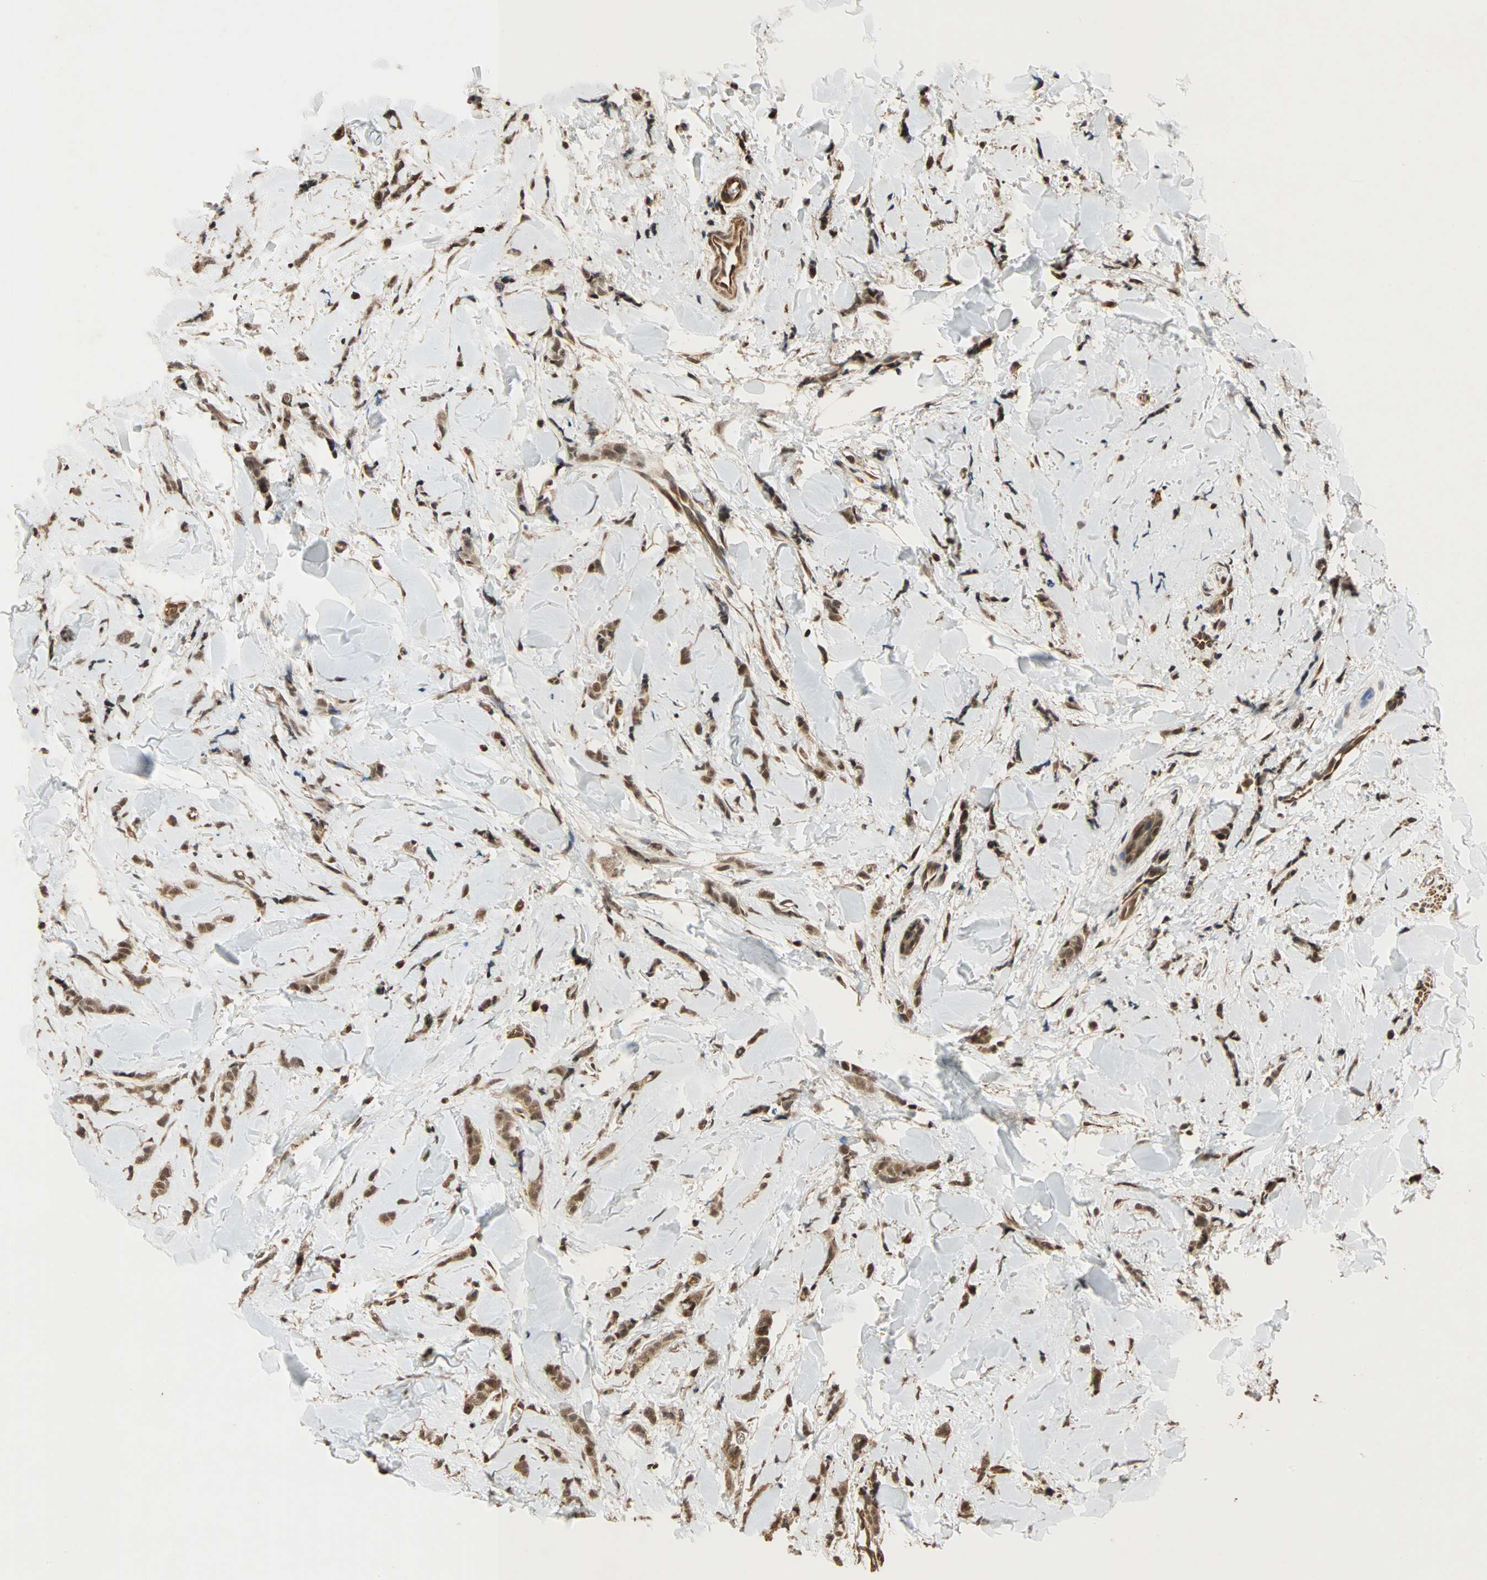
{"staining": {"intensity": "moderate", "quantity": ">75%", "location": "cytoplasmic/membranous,nuclear"}, "tissue": "breast cancer", "cell_type": "Tumor cells", "image_type": "cancer", "snomed": [{"axis": "morphology", "description": "Lobular carcinoma"}, {"axis": "topography", "description": "Skin"}, {"axis": "topography", "description": "Breast"}], "caption": "High-magnification brightfield microscopy of breast lobular carcinoma stained with DAB (brown) and counterstained with hematoxylin (blue). tumor cells exhibit moderate cytoplasmic/membranous and nuclear staining is present in approximately>75% of cells. (Brightfield microscopy of DAB IHC at high magnification).", "gene": "CDC5L", "patient": {"sex": "female", "age": 46}}